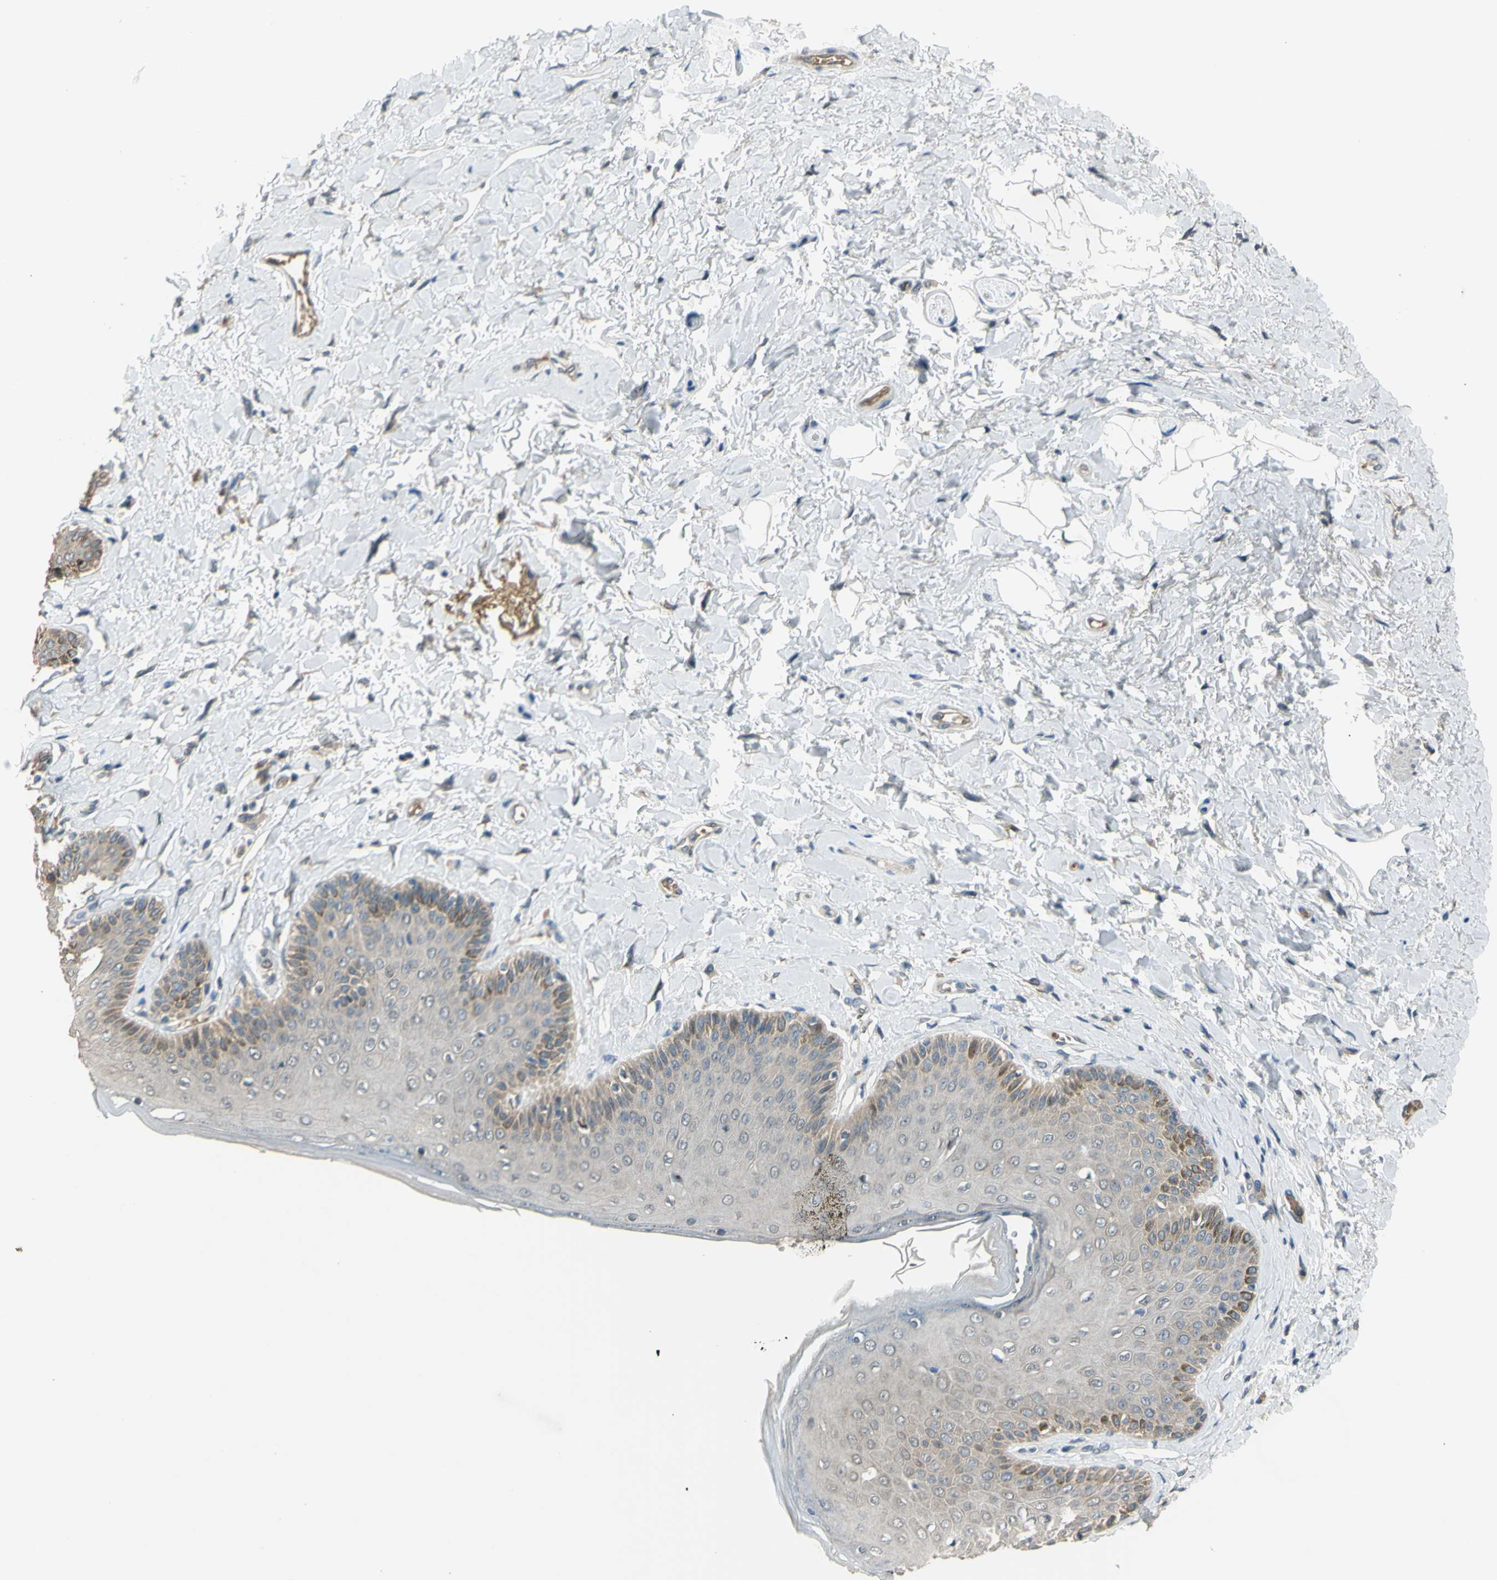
{"staining": {"intensity": "moderate", "quantity": "<25%", "location": "cytoplasmic/membranous,nuclear"}, "tissue": "skin", "cell_type": "Epidermal cells", "image_type": "normal", "snomed": [{"axis": "morphology", "description": "Normal tissue, NOS"}, {"axis": "topography", "description": "Anal"}], "caption": "A brown stain shows moderate cytoplasmic/membranous,nuclear expression of a protein in epidermal cells of benign skin.", "gene": "ZNF184", "patient": {"sex": "male", "age": 69}}